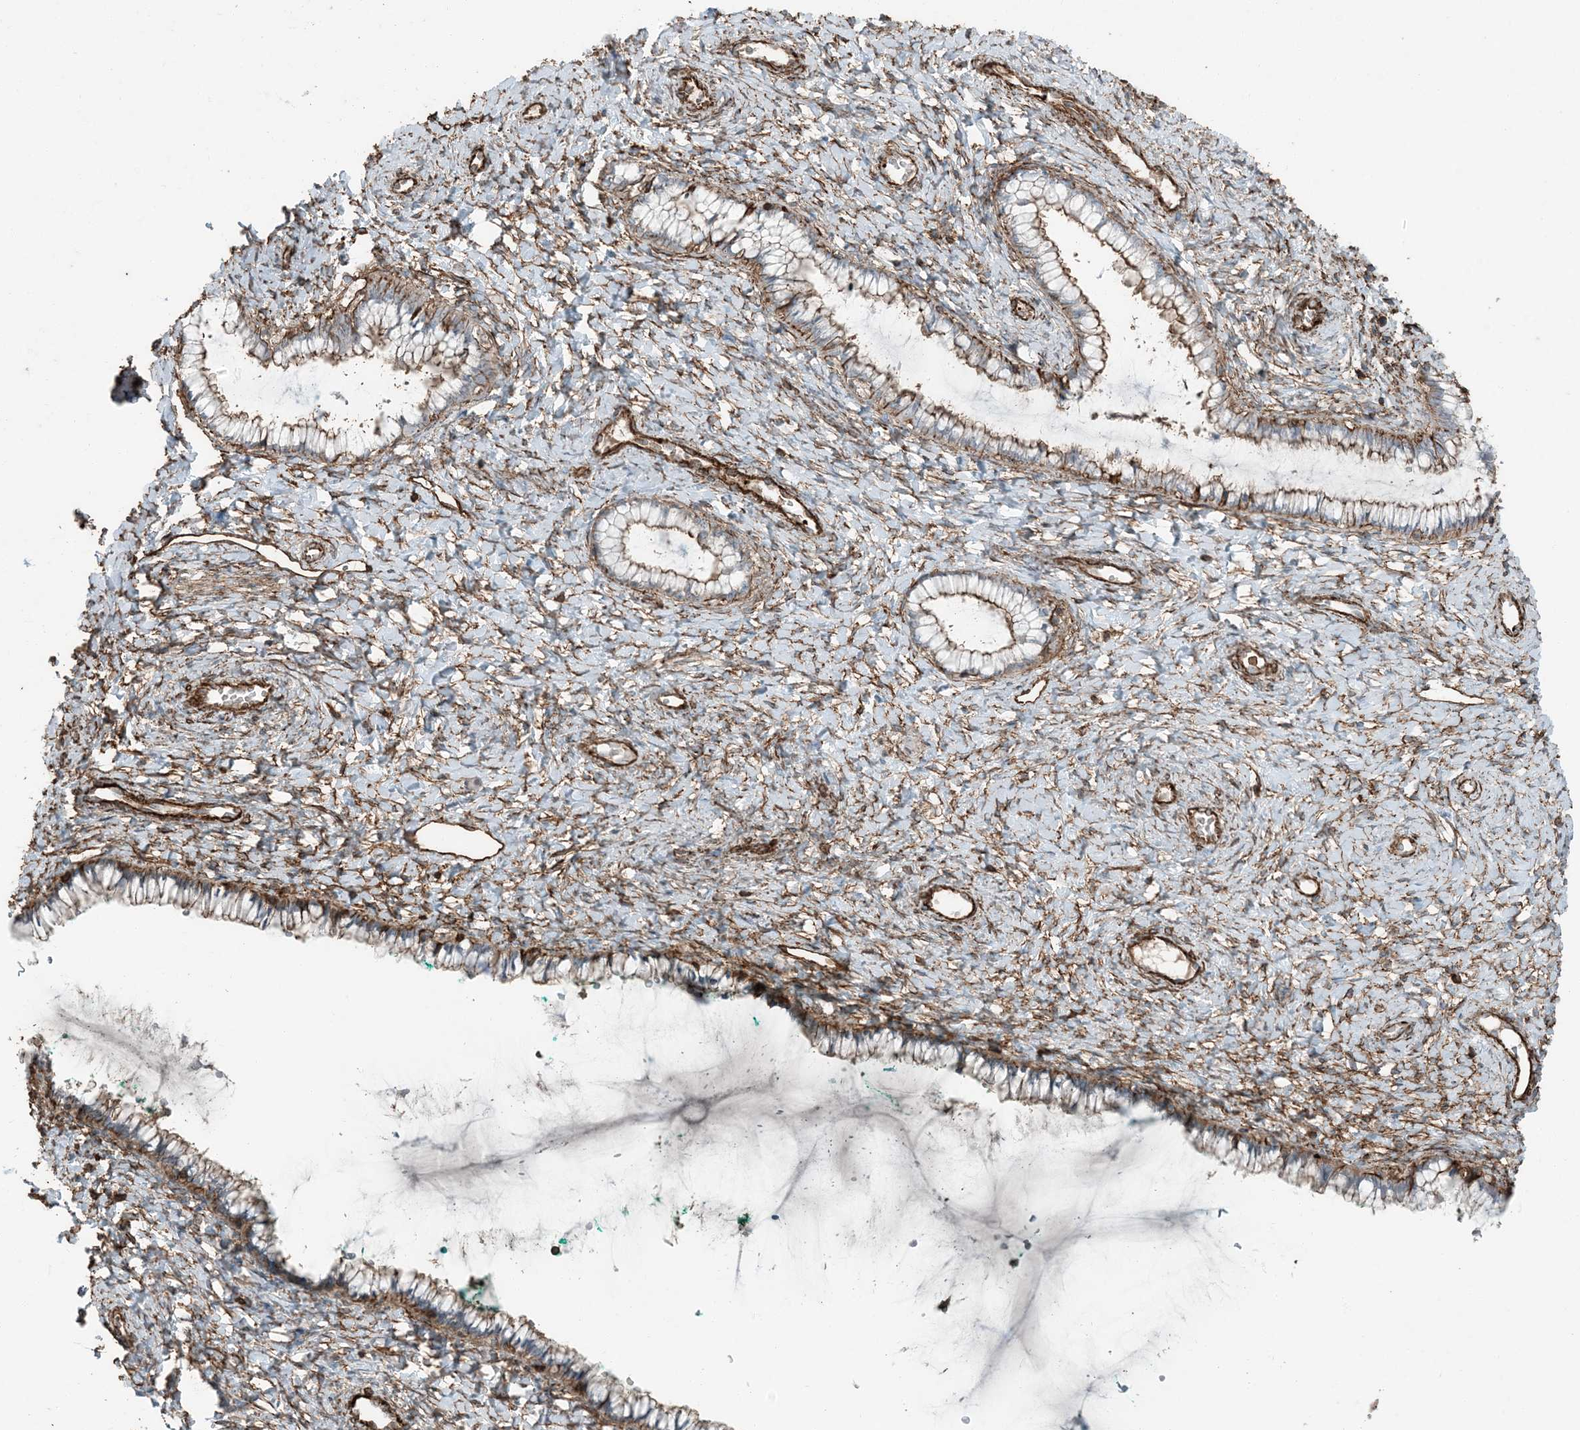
{"staining": {"intensity": "moderate", "quantity": "25%-75%", "location": "cytoplasmic/membranous"}, "tissue": "cervix", "cell_type": "Glandular cells", "image_type": "normal", "snomed": [{"axis": "morphology", "description": "Normal tissue, NOS"}, {"axis": "morphology", "description": "Adenocarcinoma, NOS"}, {"axis": "topography", "description": "Cervix"}], "caption": "Immunohistochemistry (IHC) (DAB (3,3'-diaminobenzidine)) staining of unremarkable human cervix exhibits moderate cytoplasmic/membranous protein staining in approximately 25%-75% of glandular cells. Immunohistochemistry stains the protein of interest in brown and the nuclei are stained blue.", "gene": "APOBEC3C", "patient": {"sex": "female", "age": 29}}